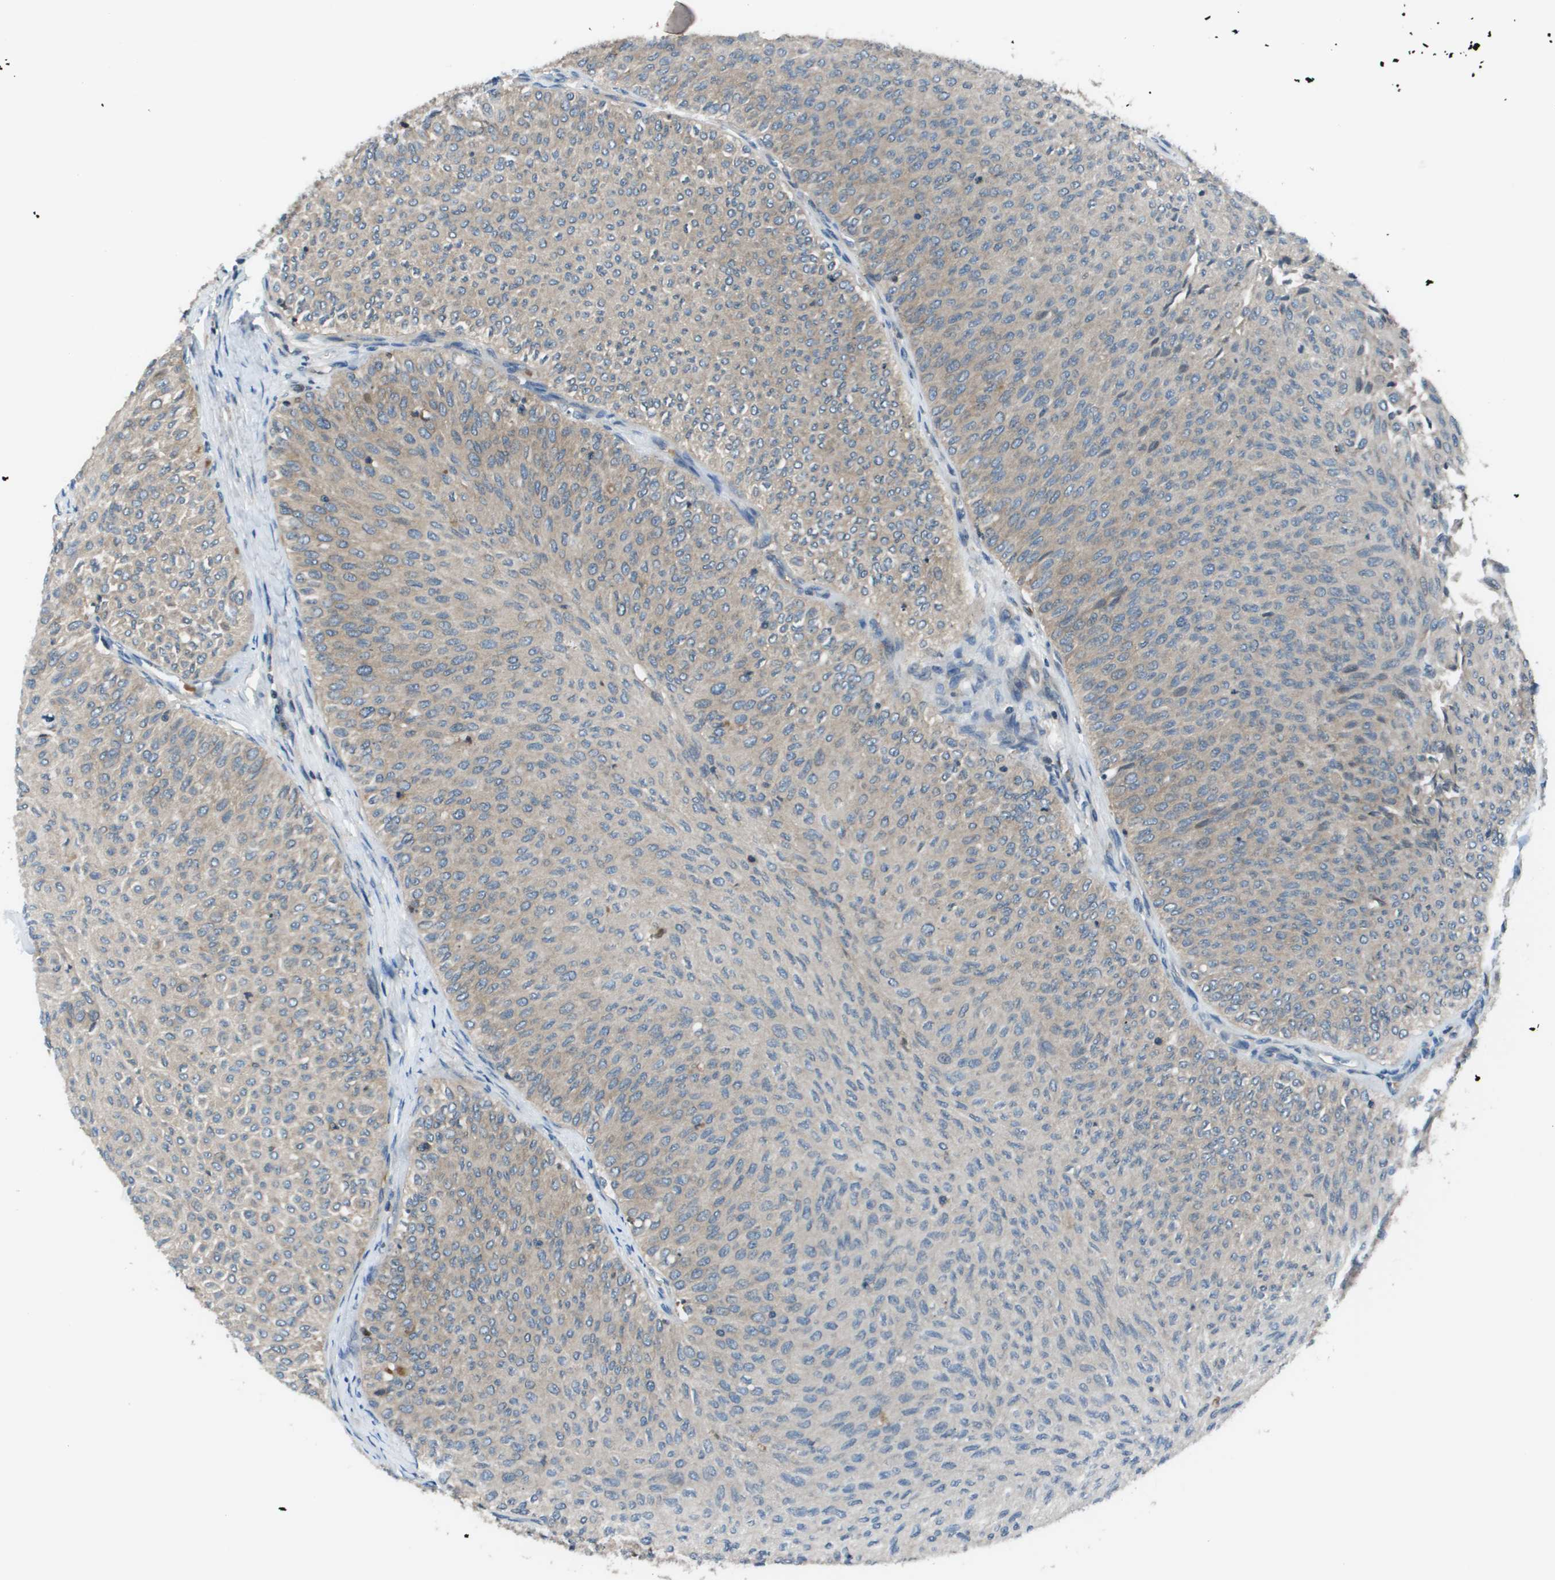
{"staining": {"intensity": "weak", "quantity": "25%-75%", "location": "cytoplasmic/membranous"}, "tissue": "urothelial cancer", "cell_type": "Tumor cells", "image_type": "cancer", "snomed": [{"axis": "morphology", "description": "Urothelial carcinoma, Low grade"}, {"axis": "topography", "description": "Urinary bladder"}], "caption": "IHC of low-grade urothelial carcinoma demonstrates low levels of weak cytoplasmic/membranous positivity in approximately 25%-75% of tumor cells.", "gene": "EIF3B", "patient": {"sex": "male", "age": 78}}